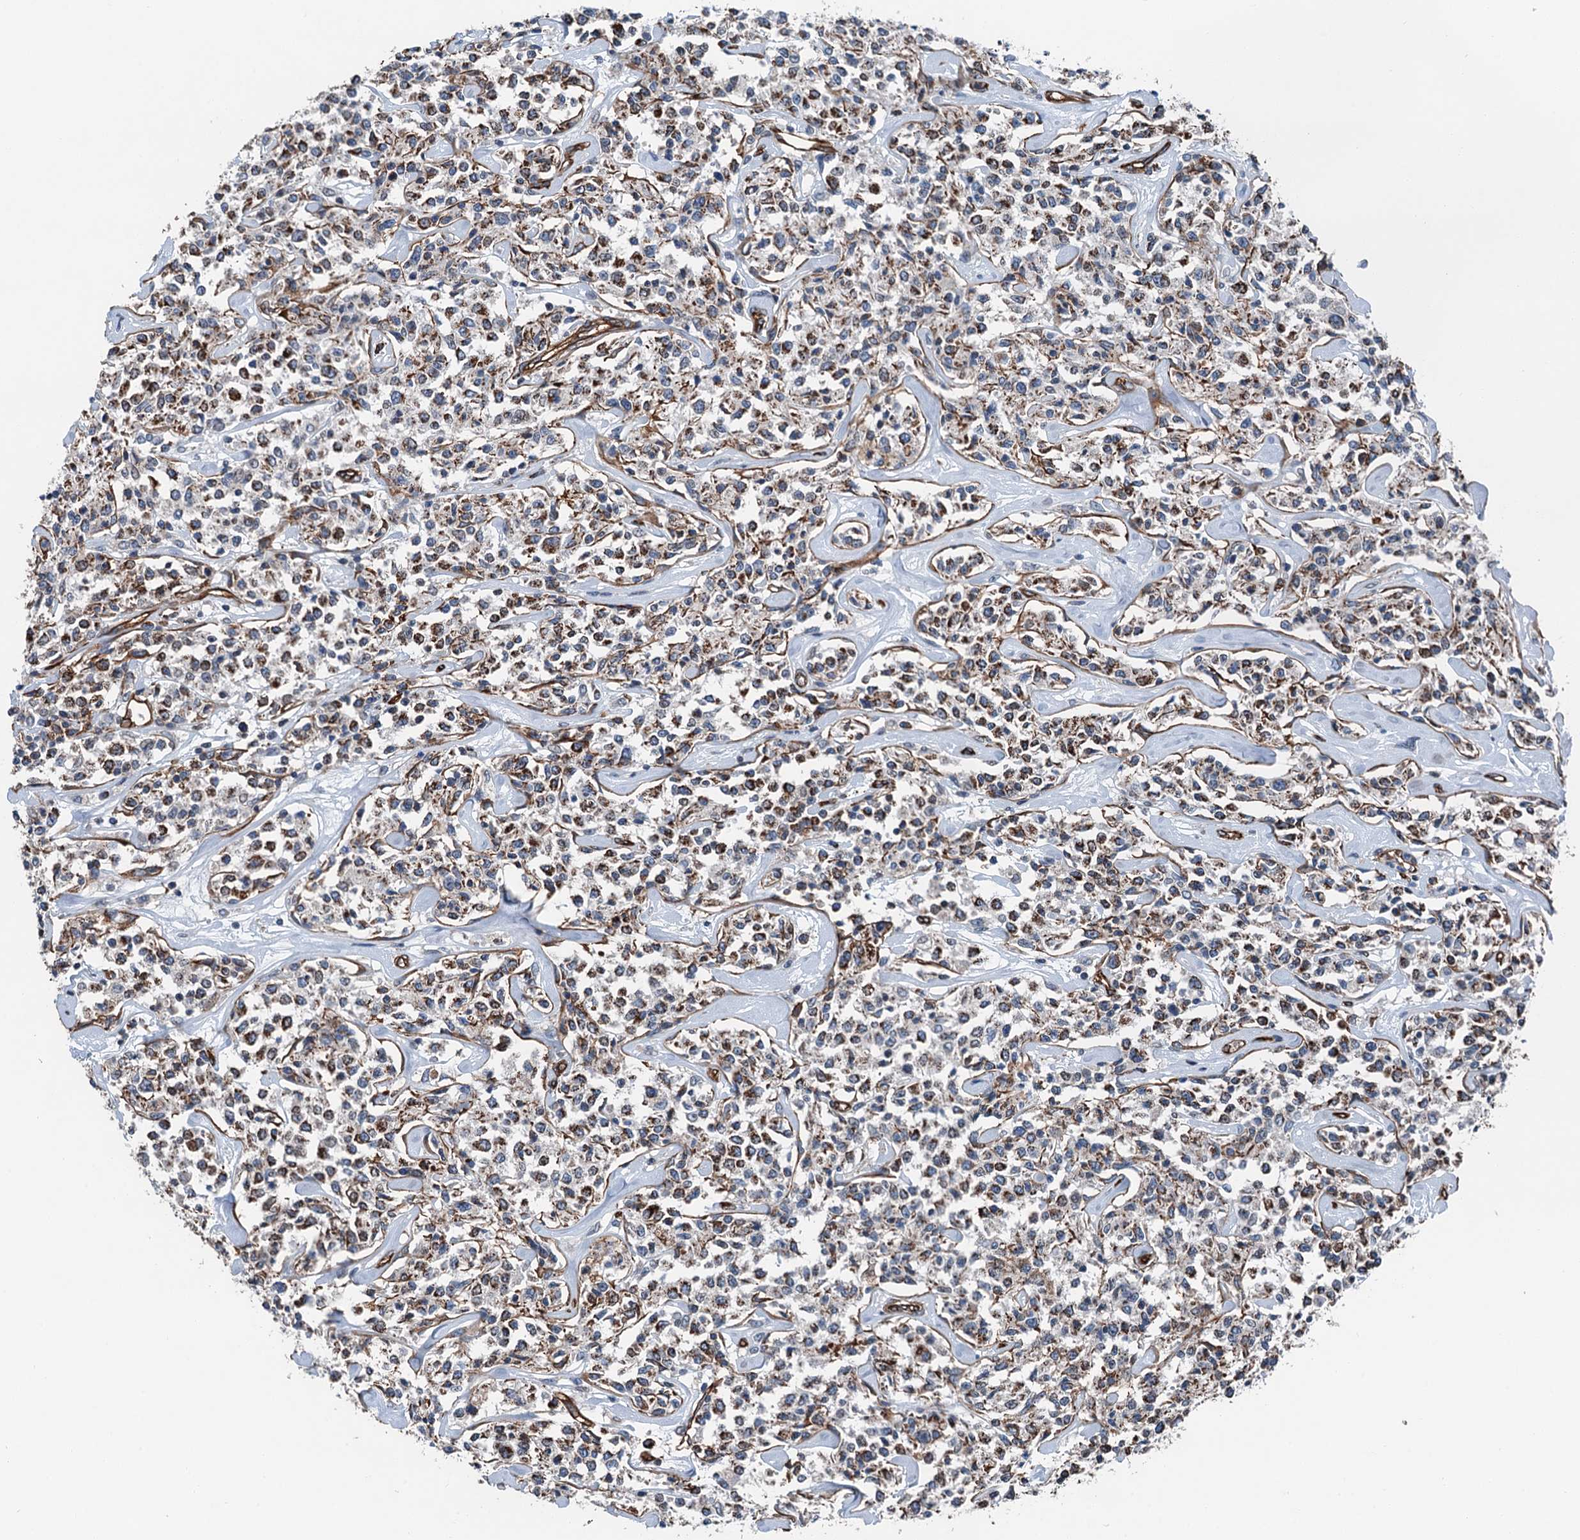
{"staining": {"intensity": "moderate", "quantity": "25%-75%", "location": "cytoplasmic/membranous"}, "tissue": "lymphoma", "cell_type": "Tumor cells", "image_type": "cancer", "snomed": [{"axis": "morphology", "description": "Malignant lymphoma, non-Hodgkin's type, Low grade"}, {"axis": "topography", "description": "Small intestine"}], "caption": "This is an image of immunohistochemistry staining of lymphoma, which shows moderate staining in the cytoplasmic/membranous of tumor cells.", "gene": "NMRAL1", "patient": {"sex": "female", "age": 59}}